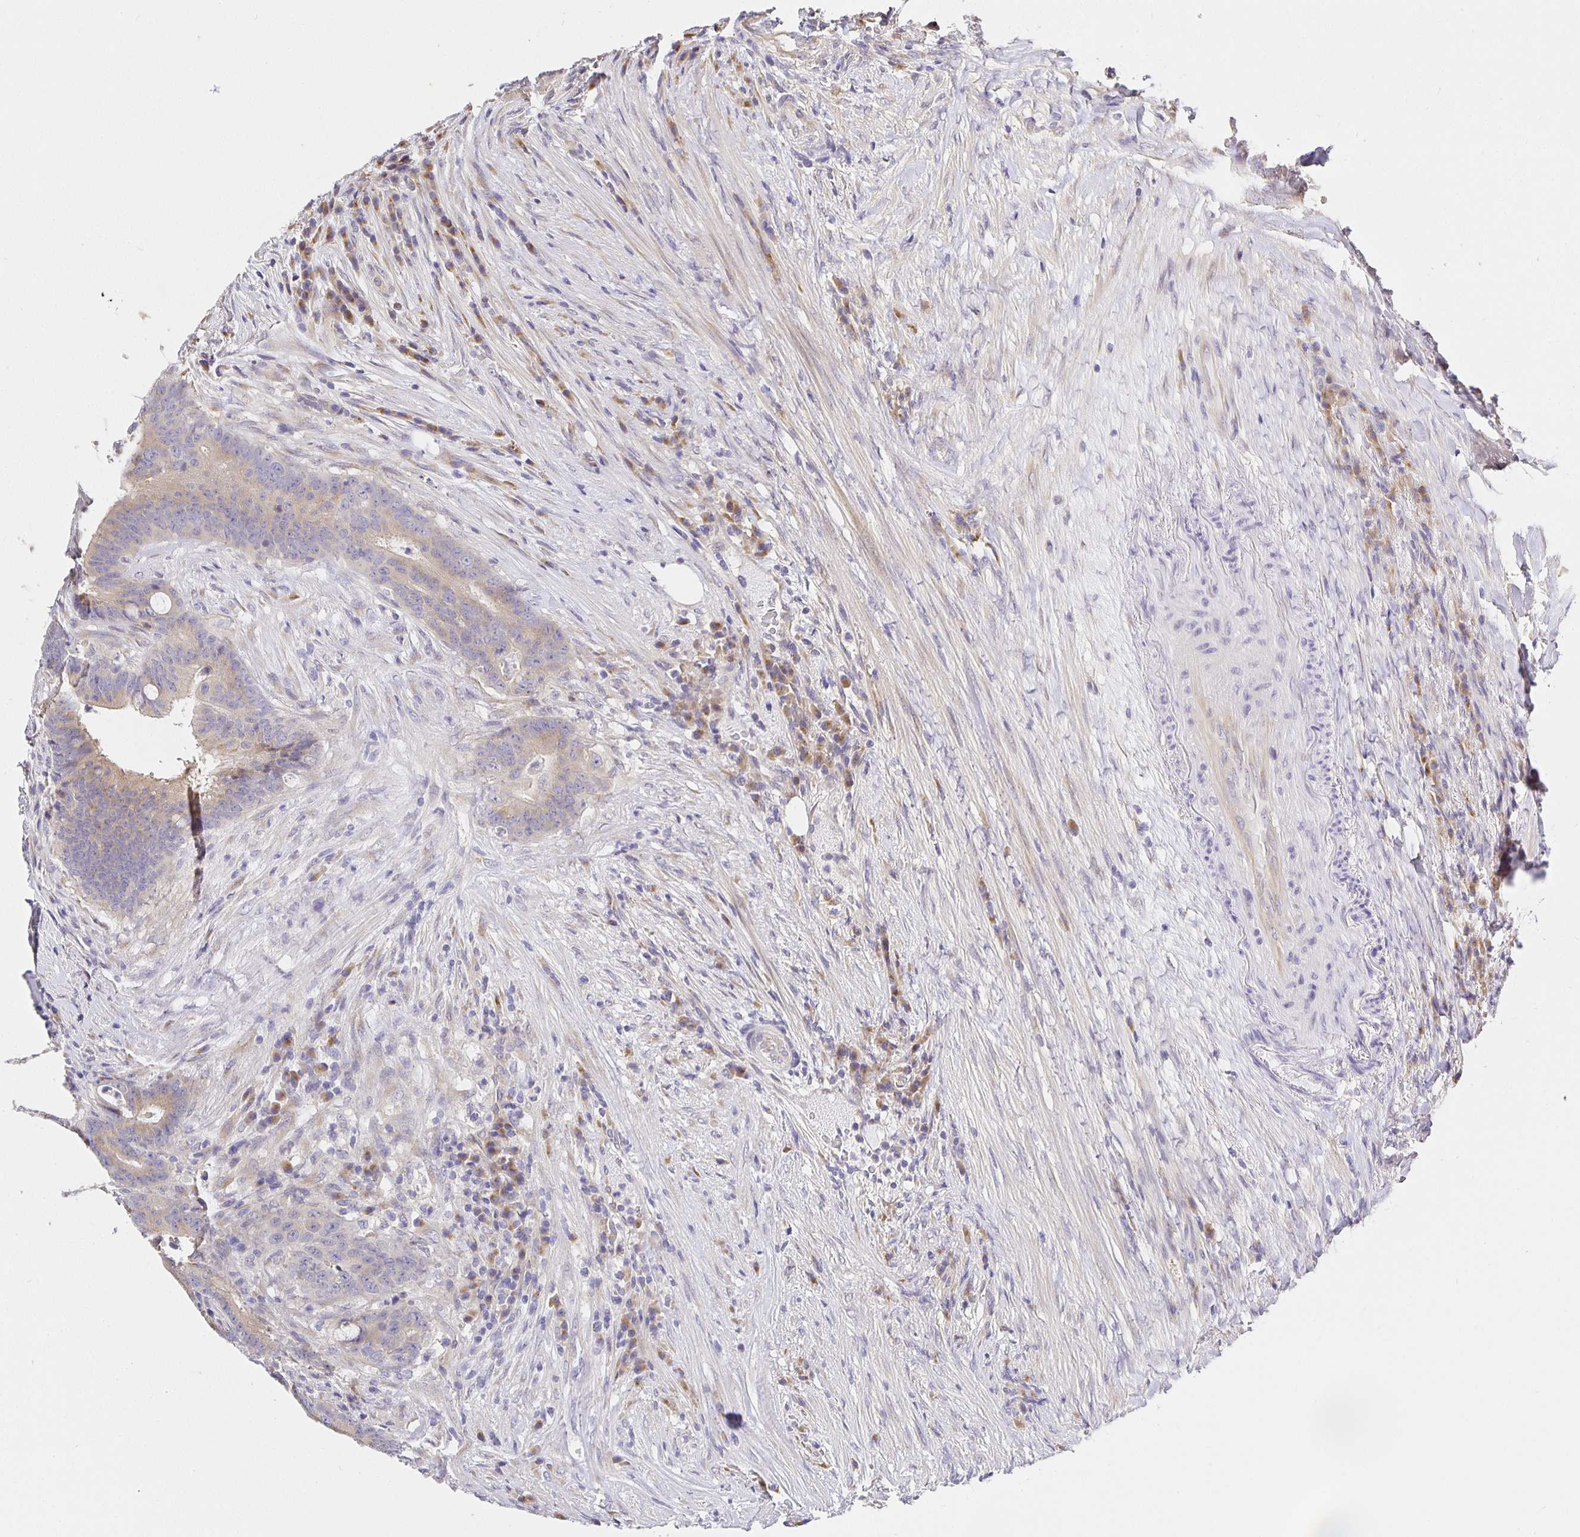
{"staining": {"intensity": "weak", "quantity": "25%-75%", "location": "cytoplasmic/membranous"}, "tissue": "colorectal cancer", "cell_type": "Tumor cells", "image_type": "cancer", "snomed": [{"axis": "morphology", "description": "Adenocarcinoma, NOS"}, {"axis": "topography", "description": "Colon"}], "caption": "Immunohistochemistry (IHC) staining of colorectal adenocarcinoma, which demonstrates low levels of weak cytoplasmic/membranous positivity in about 25%-75% of tumor cells indicating weak cytoplasmic/membranous protein positivity. The staining was performed using DAB (brown) for protein detection and nuclei were counterstained in hematoxylin (blue).", "gene": "OPALIN", "patient": {"sex": "female", "age": 43}}